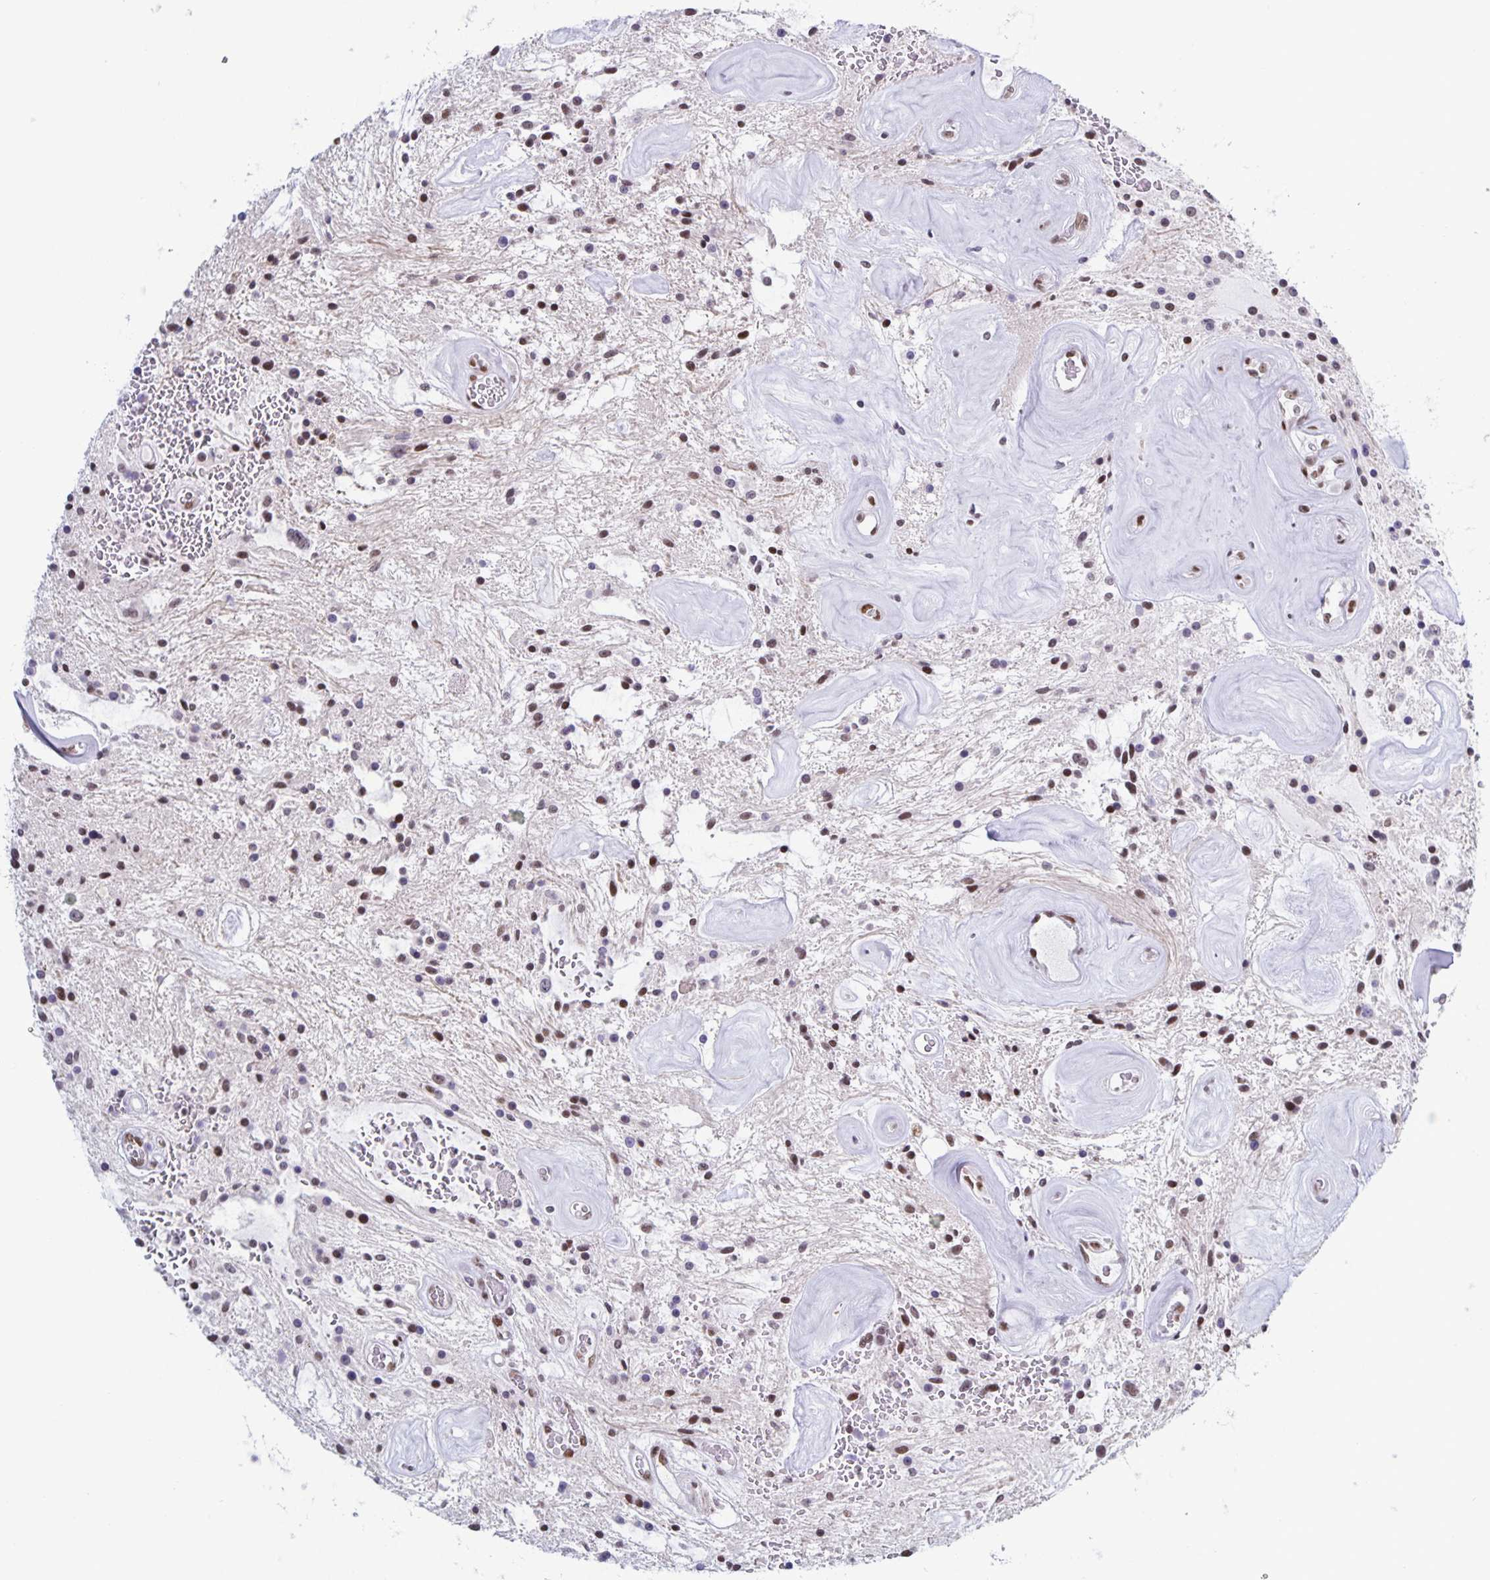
{"staining": {"intensity": "weak", "quantity": "25%-75%", "location": "nuclear"}, "tissue": "glioma", "cell_type": "Tumor cells", "image_type": "cancer", "snomed": [{"axis": "morphology", "description": "Glioma, malignant, Low grade"}, {"axis": "topography", "description": "Cerebellum"}], "caption": "Tumor cells exhibit low levels of weak nuclear positivity in about 25%-75% of cells in human malignant low-grade glioma. (DAB = brown stain, brightfield microscopy at high magnification).", "gene": "JUND", "patient": {"sex": "female", "age": 14}}